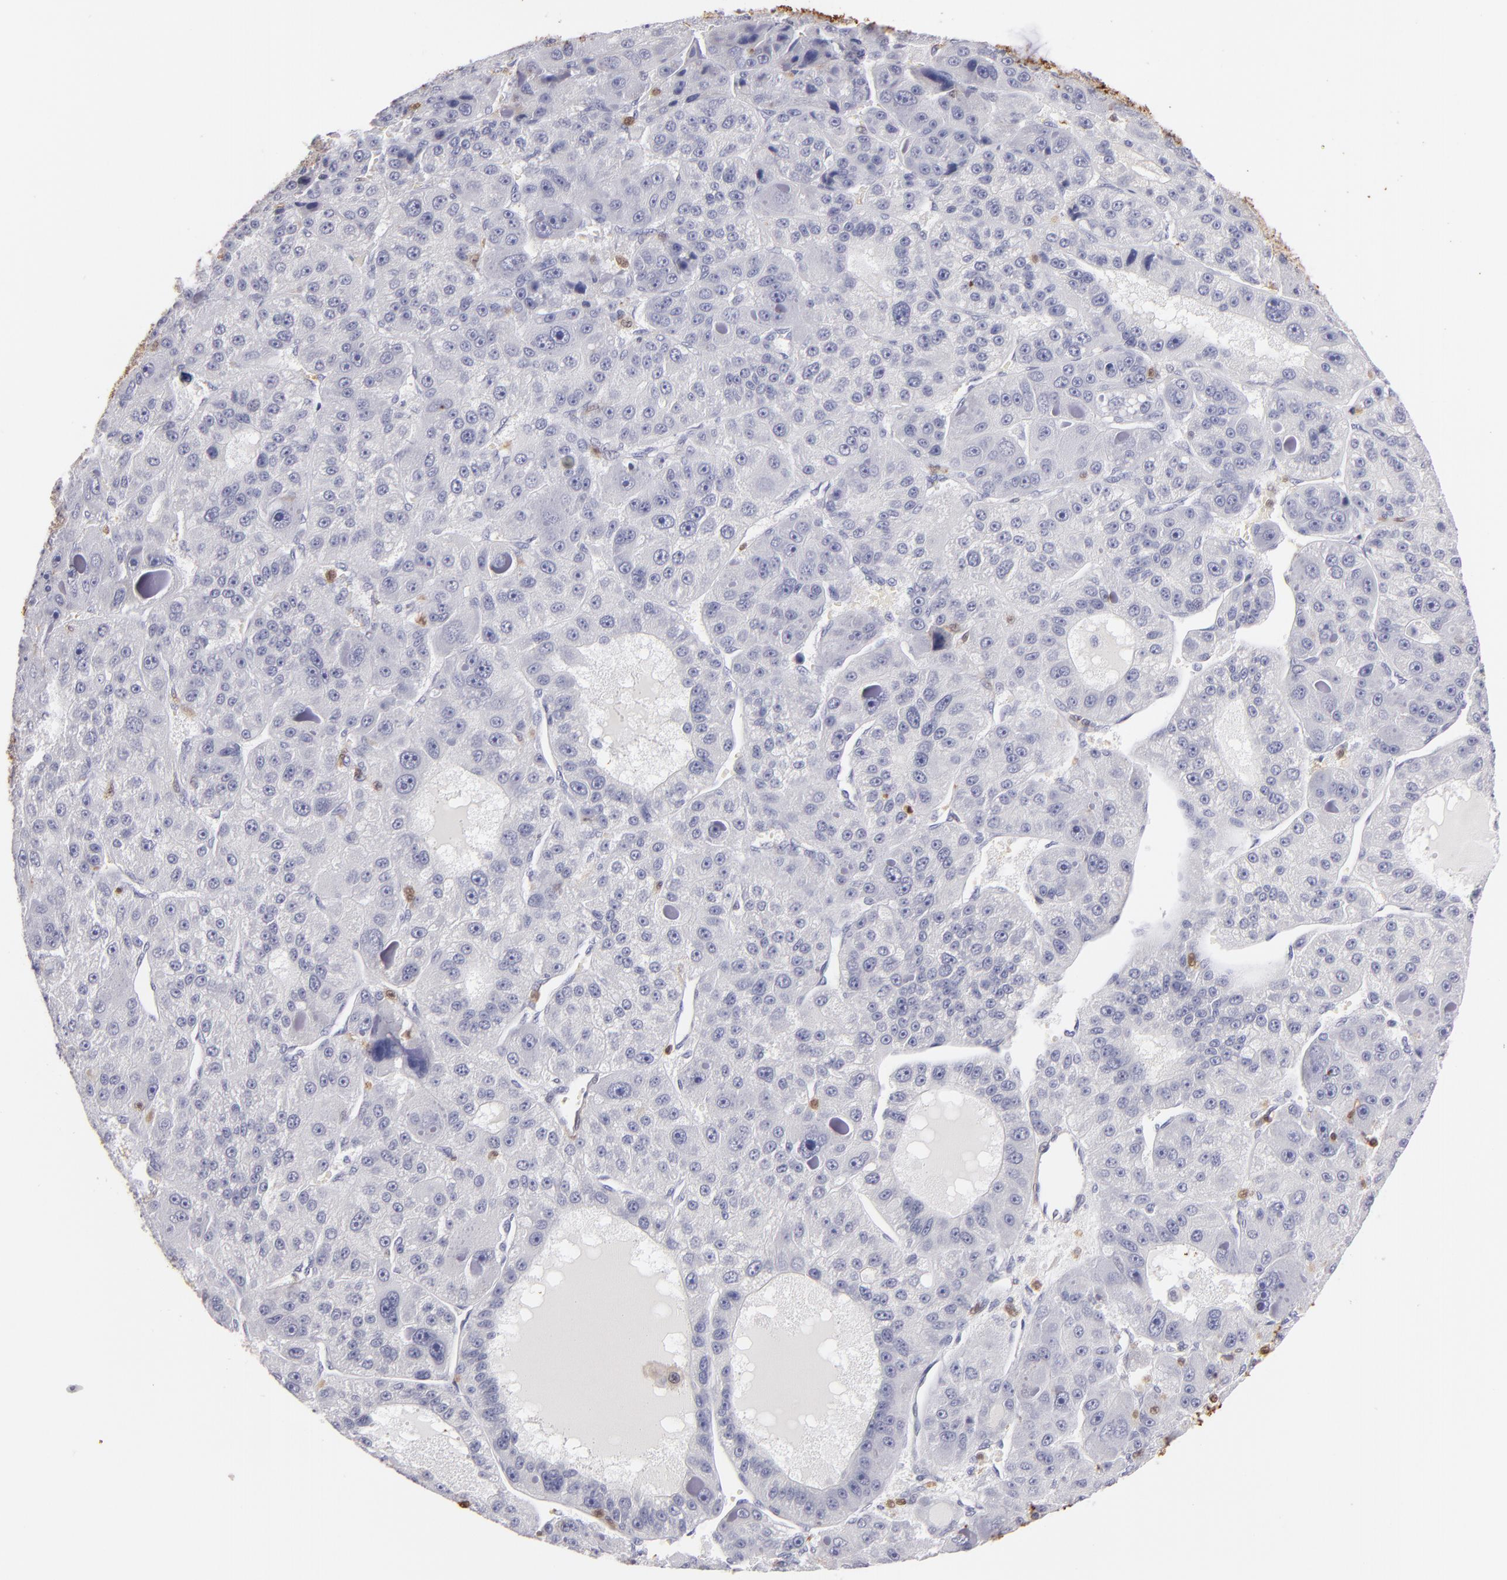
{"staining": {"intensity": "weak", "quantity": "<25%", "location": "cytoplasmic/membranous,nuclear"}, "tissue": "liver cancer", "cell_type": "Tumor cells", "image_type": "cancer", "snomed": [{"axis": "morphology", "description": "Carcinoma, Hepatocellular, NOS"}, {"axis": "topography", "description": "Liver"}], "caption": "A photomicrograph of liver cancer (hepatocellular carcinoma) stained for a protein reveals no brown staining in tumor cells. (Stains: DAB immunohistochemistry with hematoxylin counter stain, Microscopy: brightfield microscopy at high magnification).", "gene": "S100A2", "patient": {"sex": "male", "age": 76}}